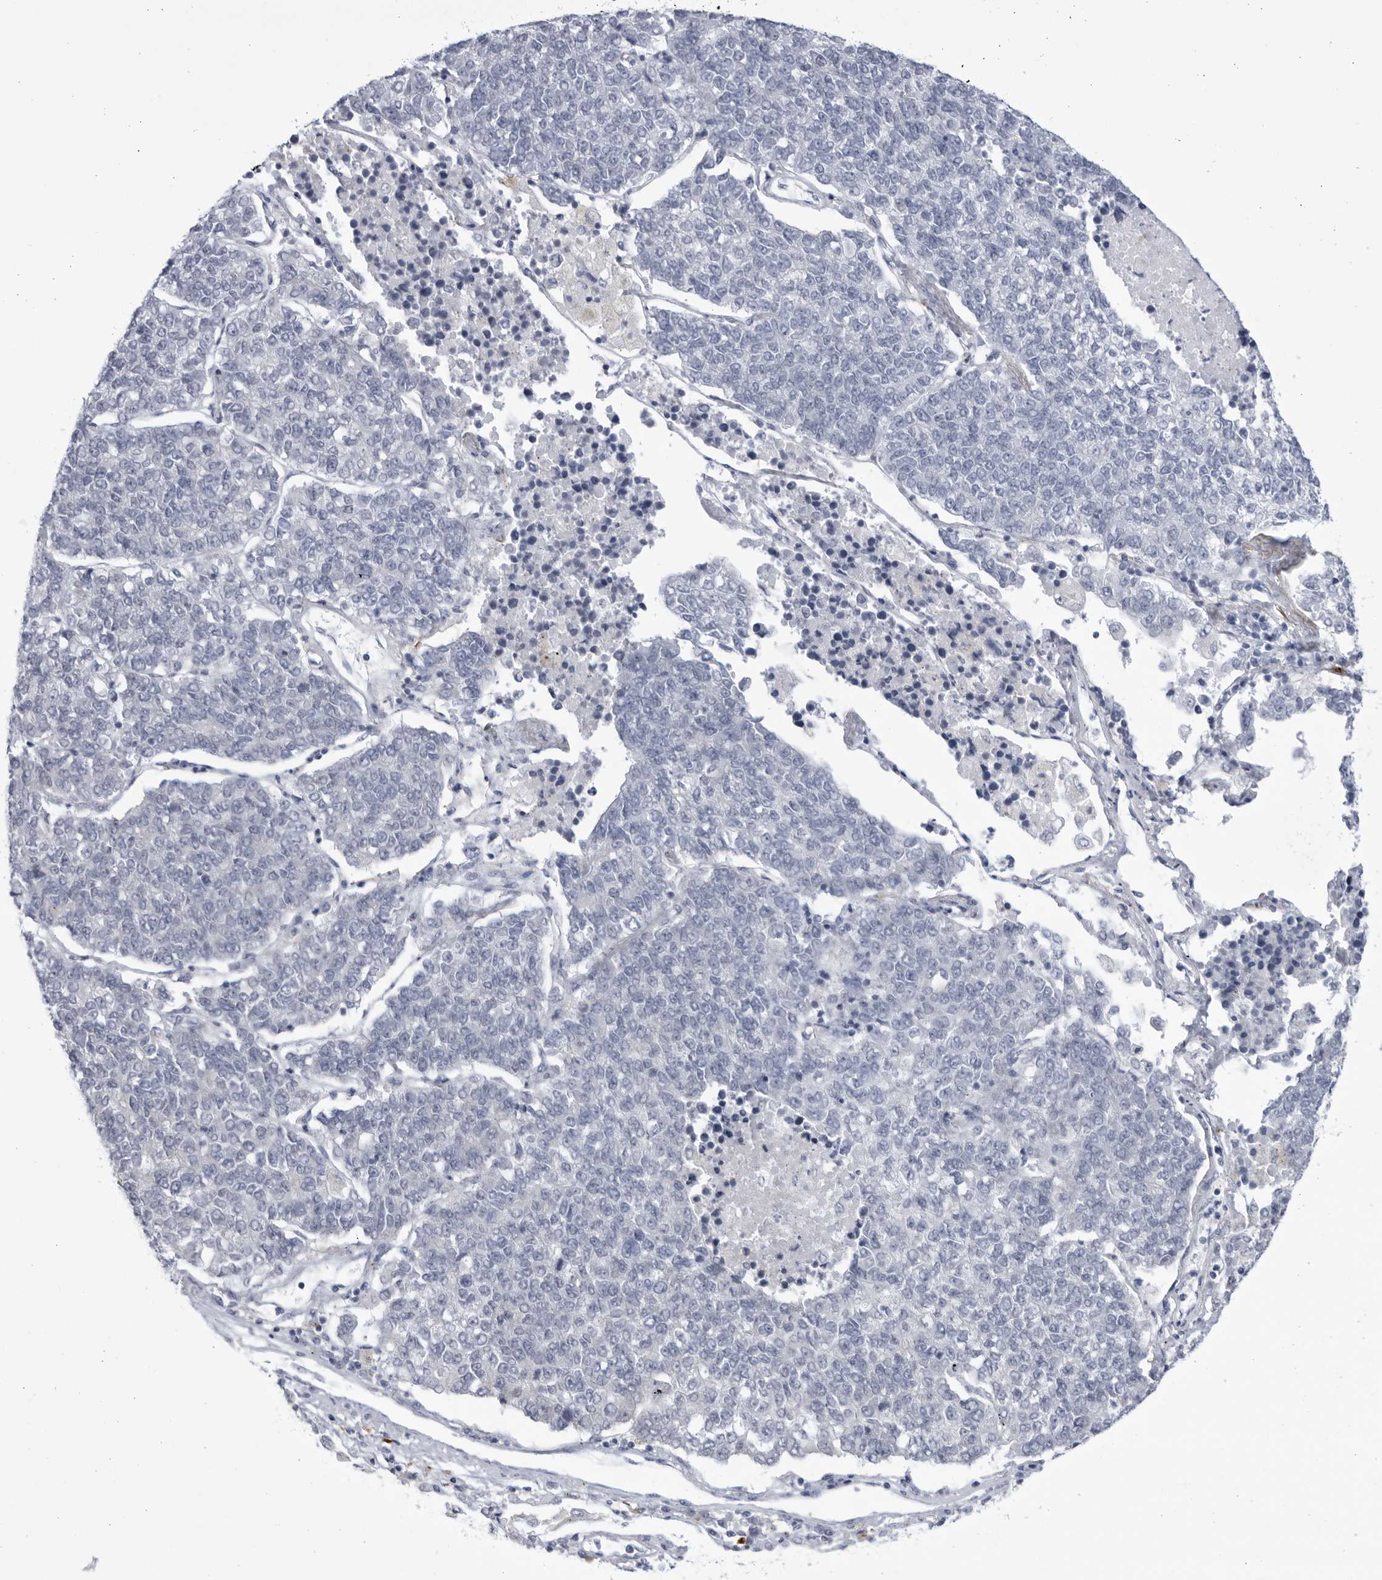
{"staining": {"intensity": "negative", "quantity": "none", "location": "none"}, "tissue": "lung cancer", "cell_type": "Tumor cells", "image_type": "cancer", "snomed": [{"axis": "morphology", "description": "Adenocarcinoma, NOS"}, {"axis": "topography", "description": "Lung"}], "caption": "This image is of lung cancer (adenocarcinoma) stained with immunohistochemistry (IHC) to label a protein in brown with the nuclei are counter-stained blue. There is no expression in tumor cells. Nuclei are stained in blue.", "gene": "CCDC181", "patient": {"sex": "male", "age": 49}}